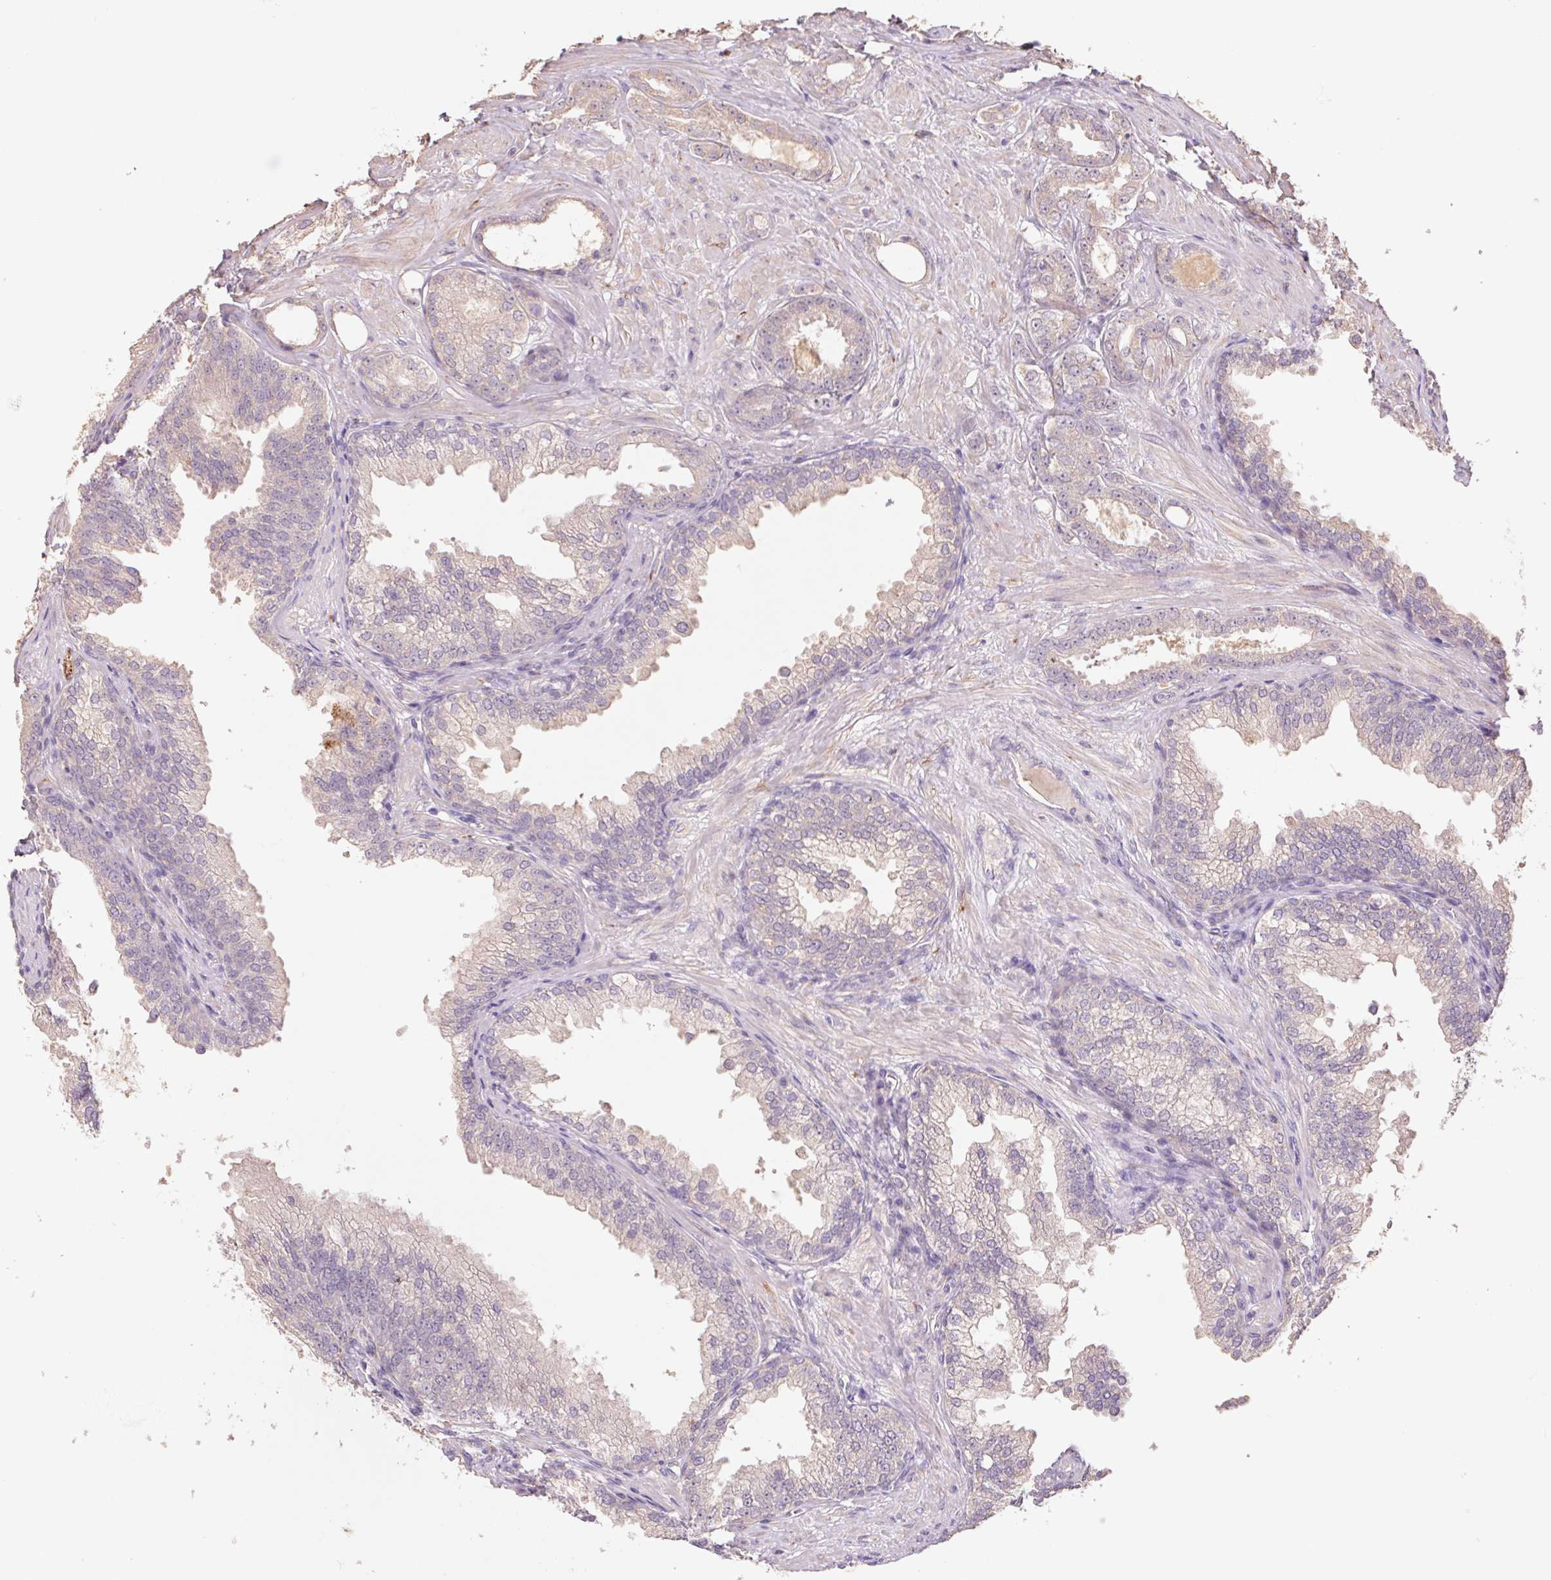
{"staining": {"intensity": "weak", "quantity": ">75%", "location": "cytoplasmic/membranous"}, "tissue": "prostate cancer", "cell_type": "Tumor cells", "image_type": "cancer", "snomed": [{"axis": "morphology", "description": "Adenocarcinoma, Low grade"}, {"axis": "topography", "description": "Prostate"}], "caption": "Prostate adenocarcinoma (low-grade) was stained to show a protein in brown. There is low levels of weak cytoplasmic/membranous staining in approximately >75% of tumor cells.", "gene": "GRM2", "patient": {"sex": "male", "age": 65}}